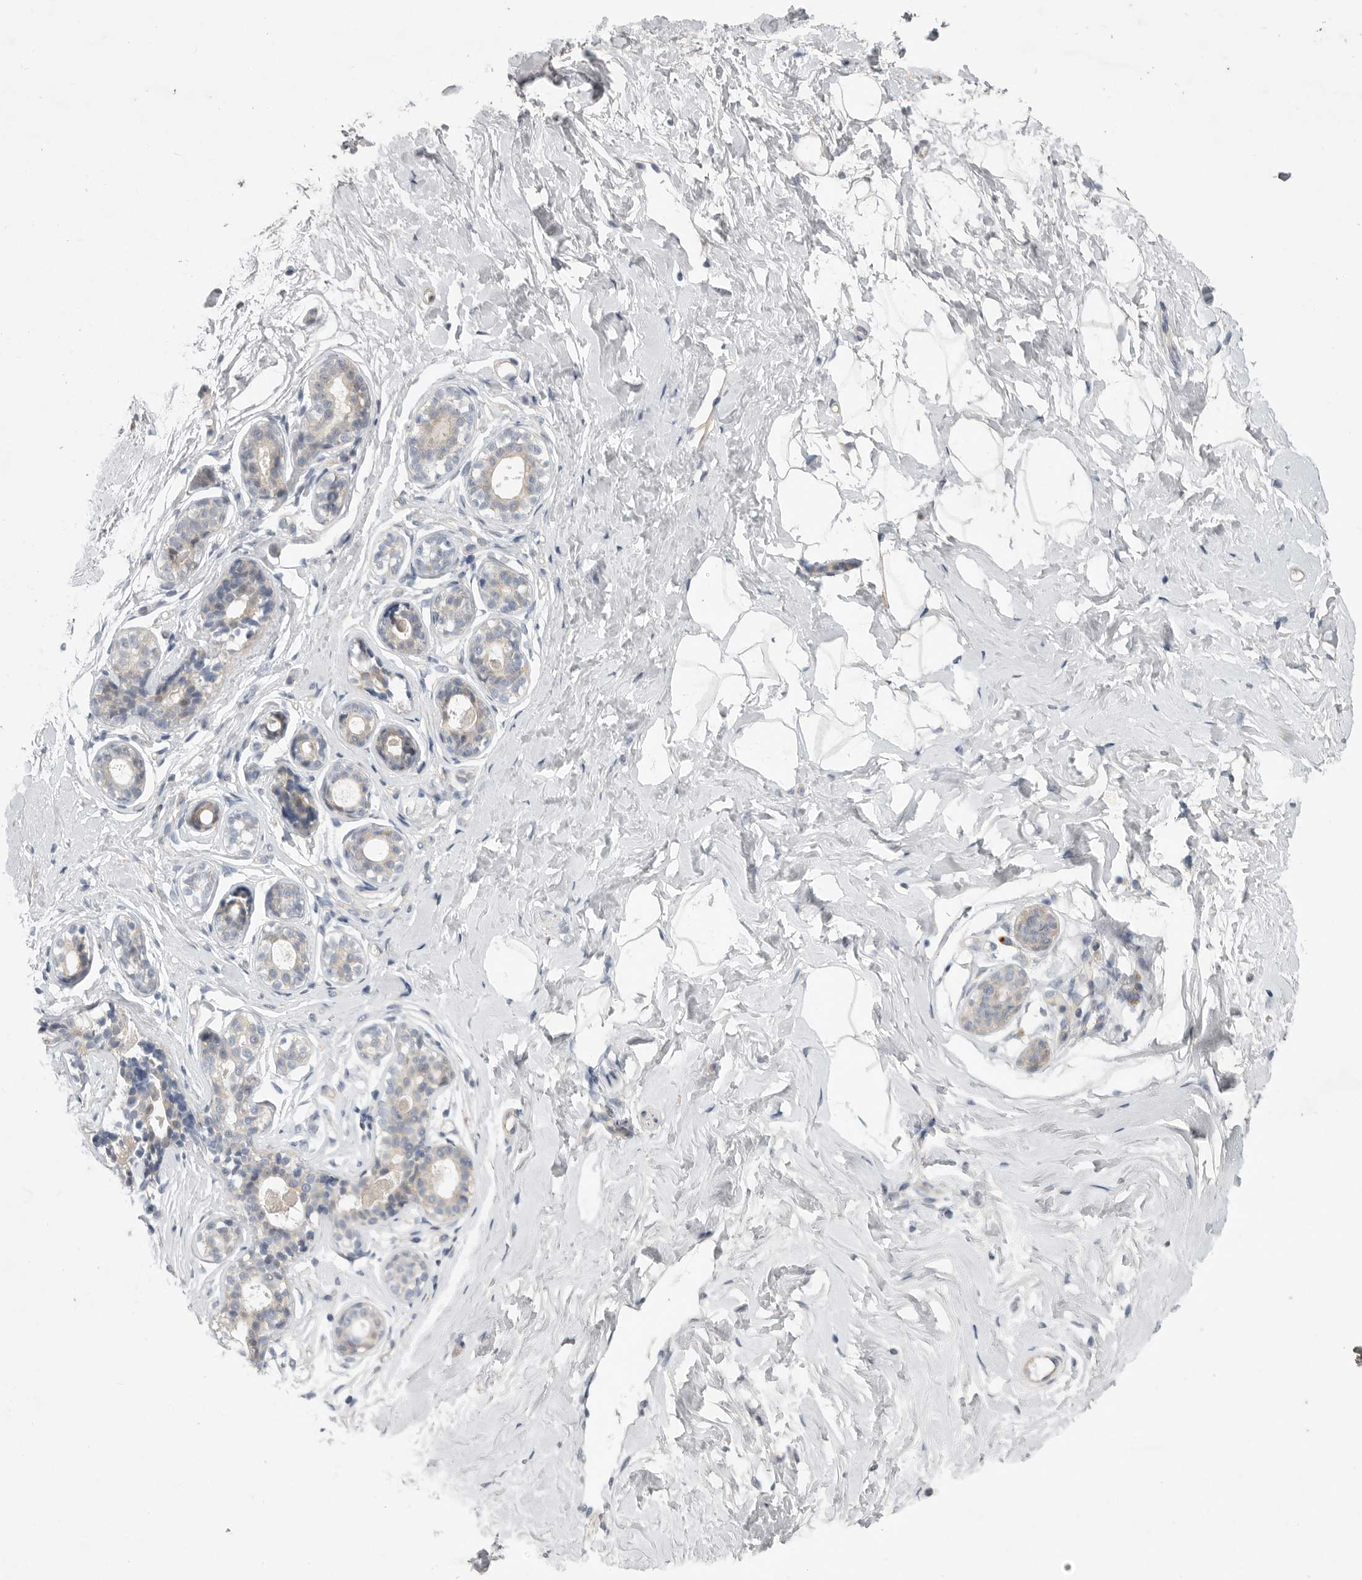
{"staining": {"intensity": "negative", "quantity": "none", "location": "none"}, "tissue": "breast", "cell_type": "Adipocytes", "image_type": "normal", "snomed": [{"axis": "morphology", "description": "Normal tissue, NOS"}, {"axis": "morphology", "description": "Adenoma, NOS"}, {"axis": "topography", "description": "Breast"}], "caption": "Human breast stained for a protein using immunohistochemistry (IHC) reveals no expression in adipocytes.", "gene": "FBXO43", "patient": {"sex": "female", "age": 23}}